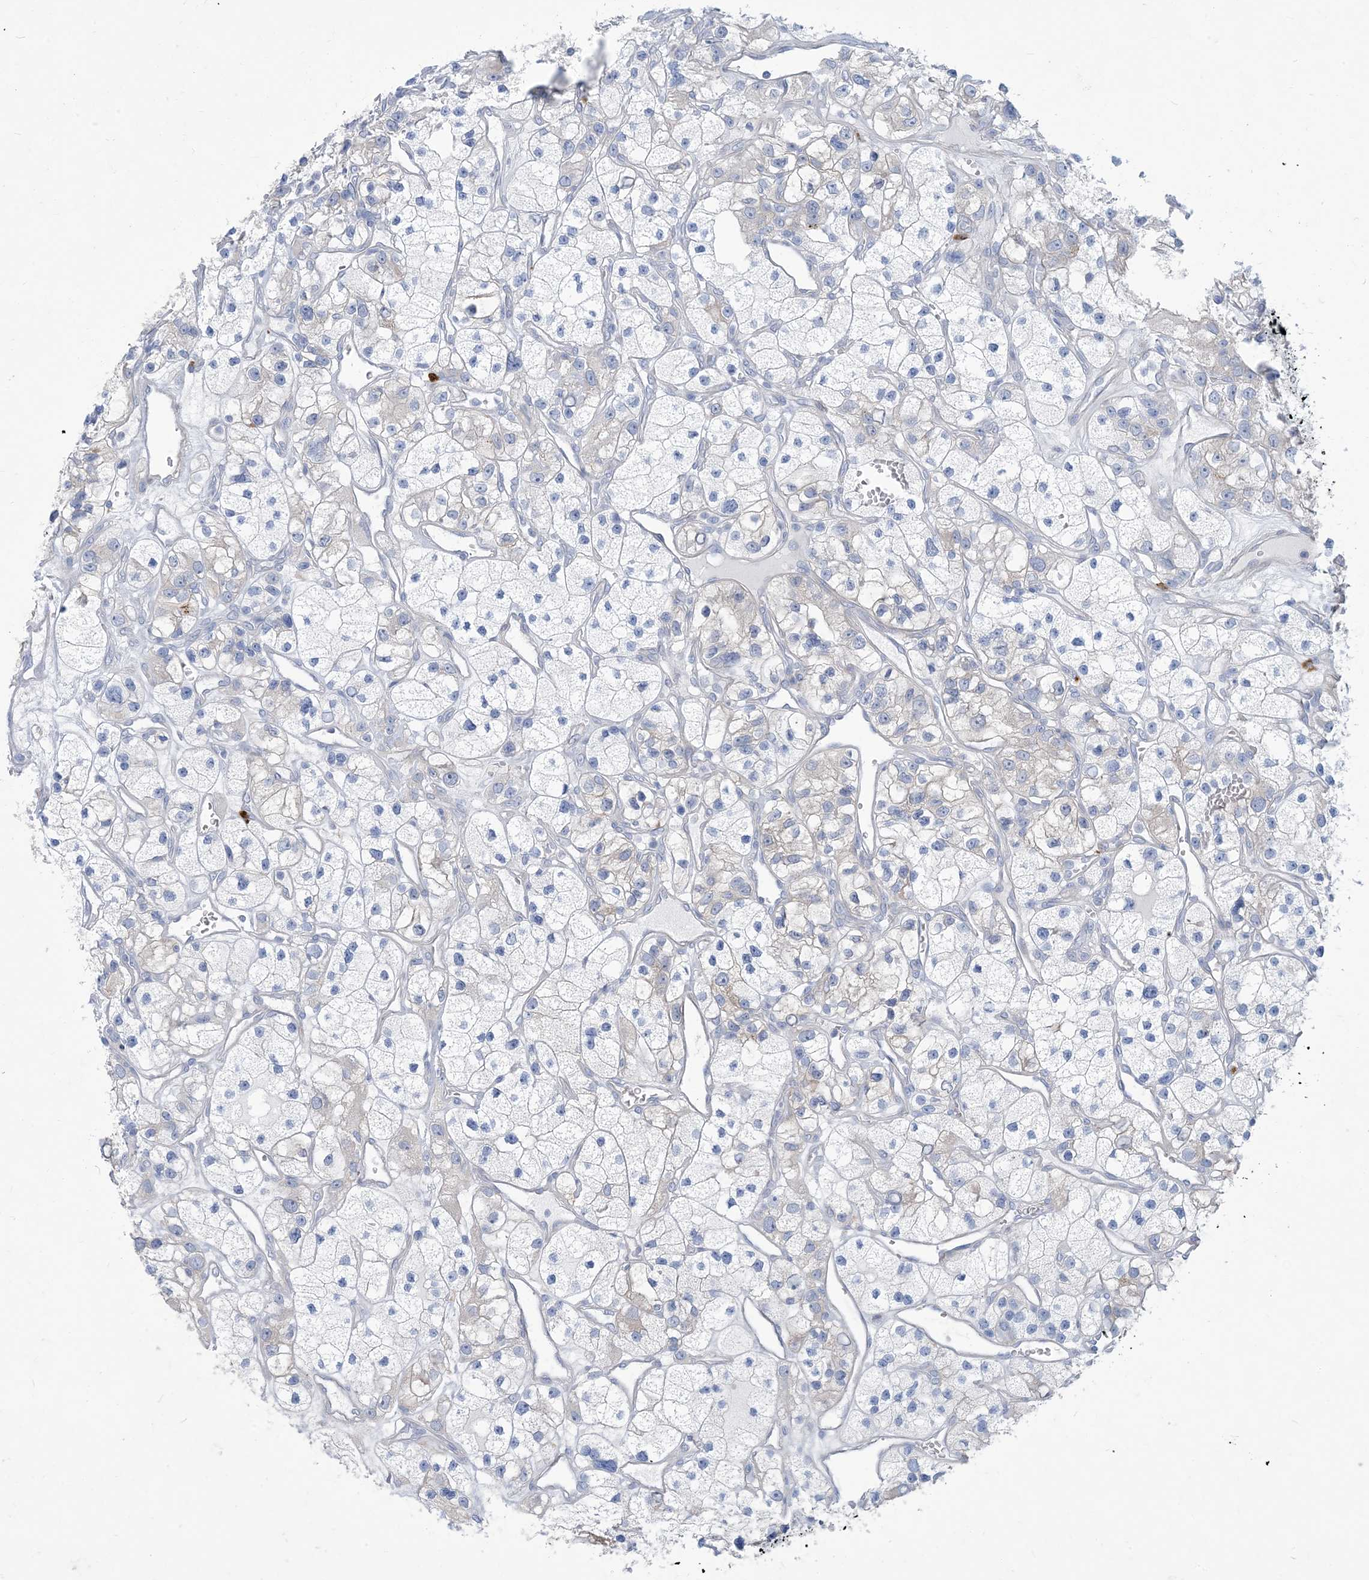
{"staining": {"intensity": "negative", "quantity": "none", "location": "none"}, "tissue": "renal cancer", "cell_type": "Tumor cells", "image_type": "cancer", "snomed": [{"axis": "morphology", "description": "Adenocarcinoma, NOS"}, {"axis": "topography", "description": "Kidney"}], "caption": "A high-resolution photomicrograph shows immunohistochemistry (IHC) staining of adenocarcinoma (renal), which displays no significant positivity in tumor cells.", "gene": "MOXD1", "patient": {"sex": "female", "age": 57}}